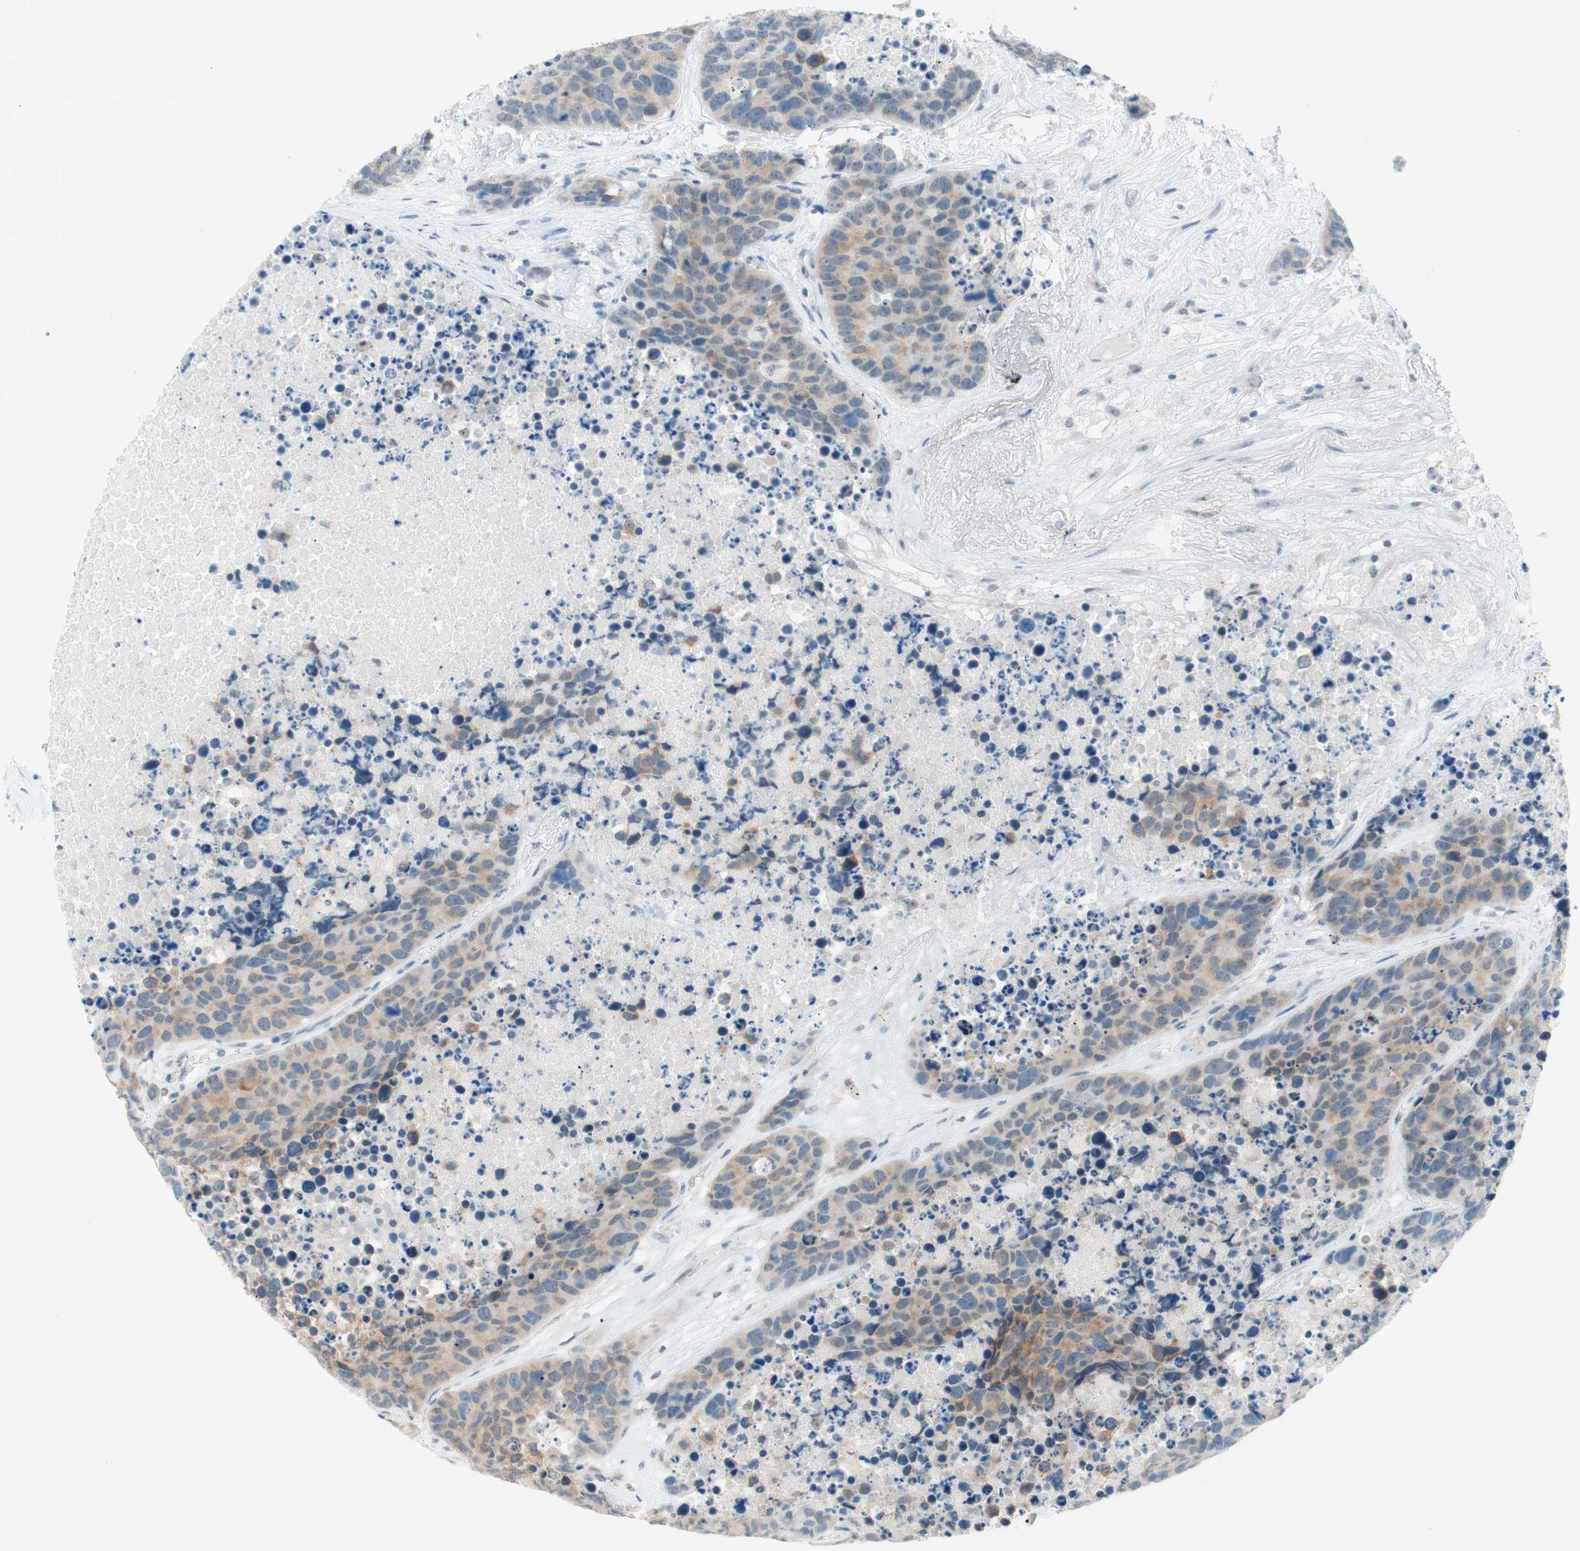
{"staining": {"intensity": "weak", "quantity": "25%-75%", "location": "cytoplasmic/membranous"}, "tissue": "carcinoid", "cell_type": "Tumor cells", "image_type": "cancer", "snomed": [{"axis": "morphology", "description": "Carcinoid, malignant, NOS"}, {"axis": "topography", "description": "Lung"}], "caption": "Malignant carcinoid stained with a protein marker shows weak staining in tumor cells.", "gene": "JPH1", "patient": {"sex": "male", "age": 60}}